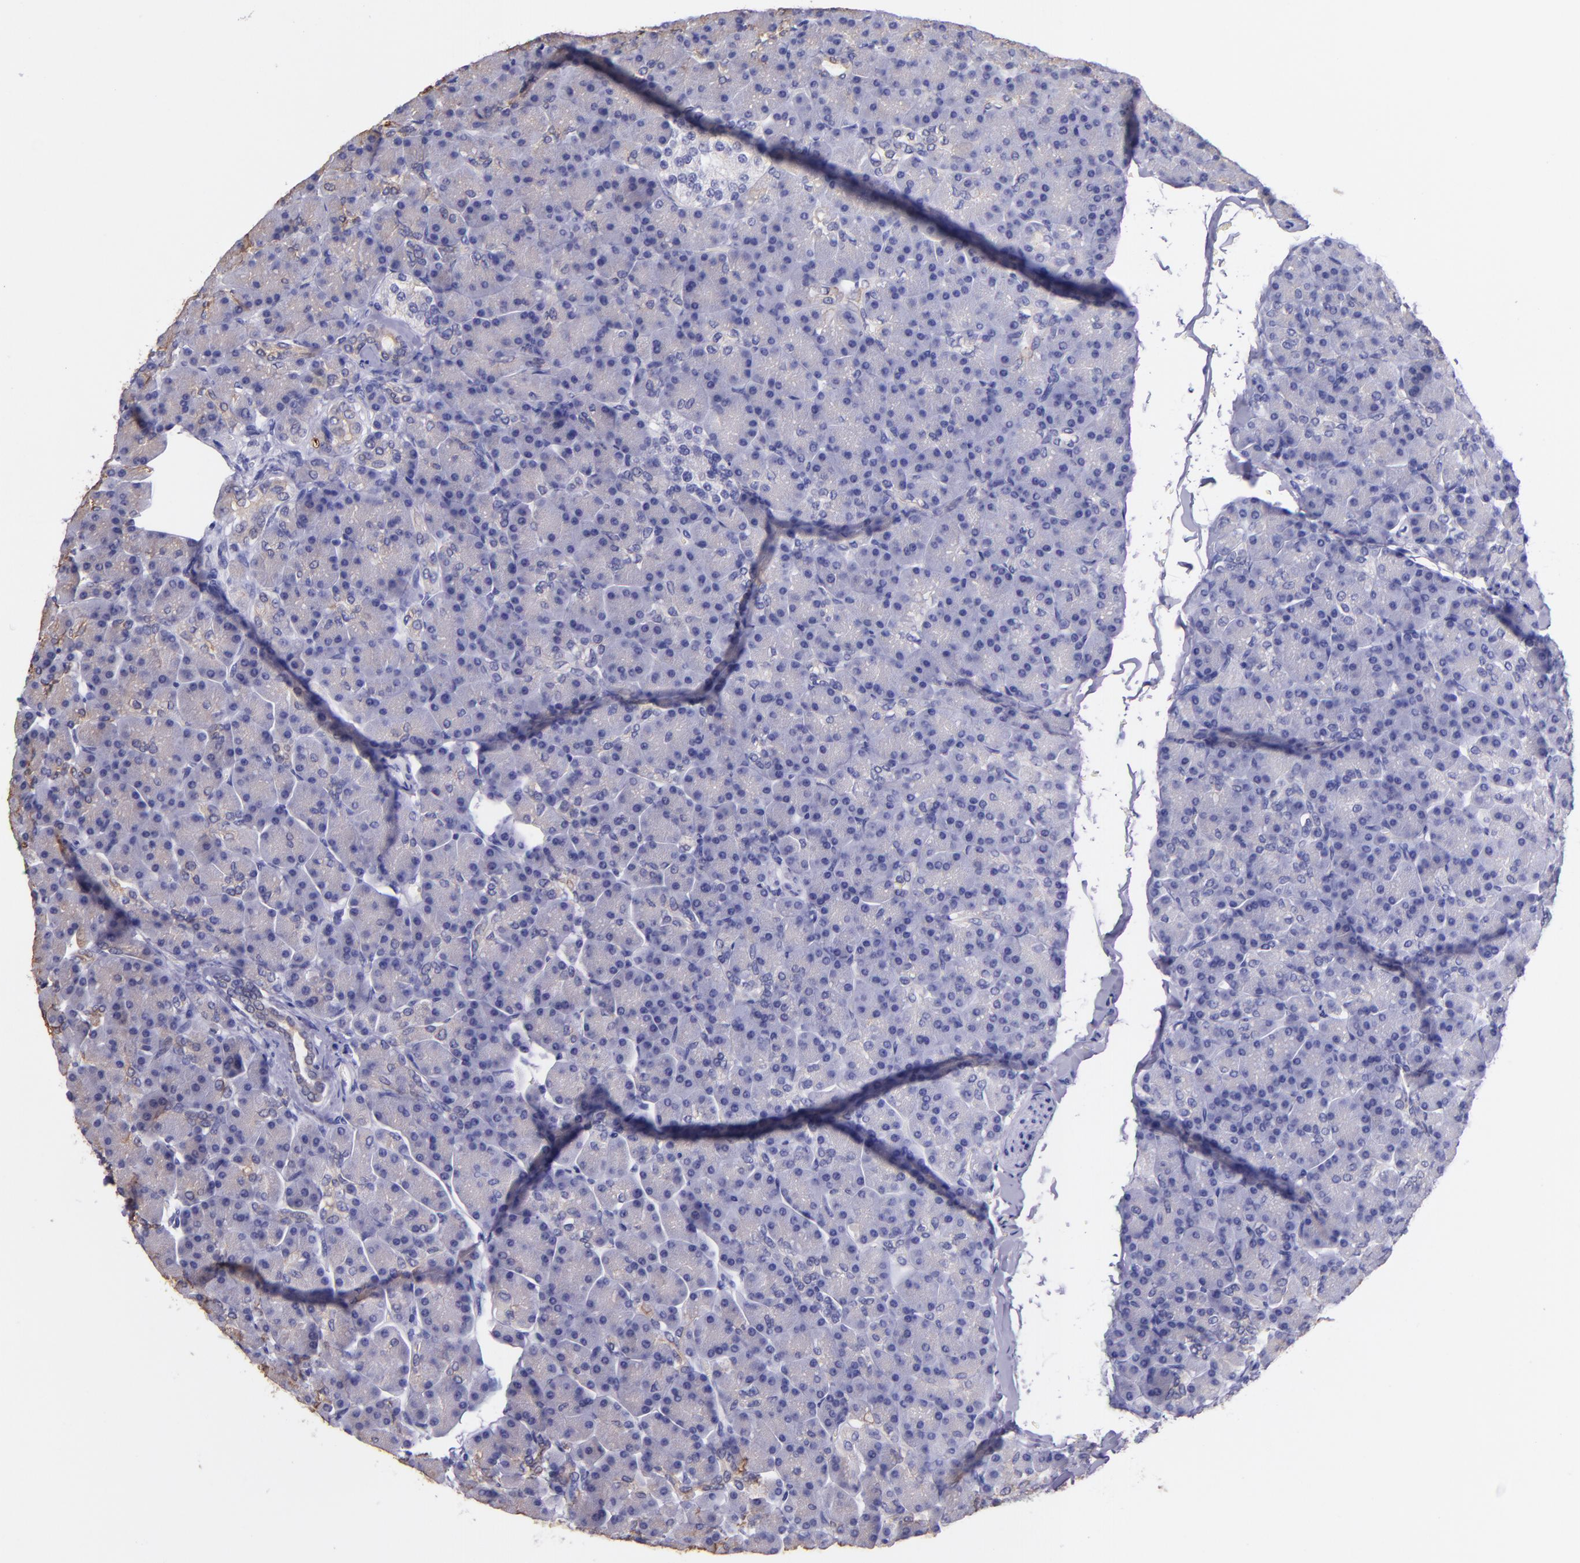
{"staining": {"intensity": "negative", "quantity": "none", "location": "none"}, "tissue": "pancreas", "cell_type": "Exocrine glandular cells", "image_type": "normal", "snomed": [{"axis": "morphology", "description": "Normal tissue, NOS"}, {"axis": "topography", "description": "Pancreas"}], "caption": "DAB immunohistochemical staining of unremarkable human pancreas reveals no significant staining in exocrine glandular cells. (Brightfield microscopy of DAB immunohistochemistry at high magnification).", "gene": "KRT4", "patient": {"sex": "female", "age": 43}}